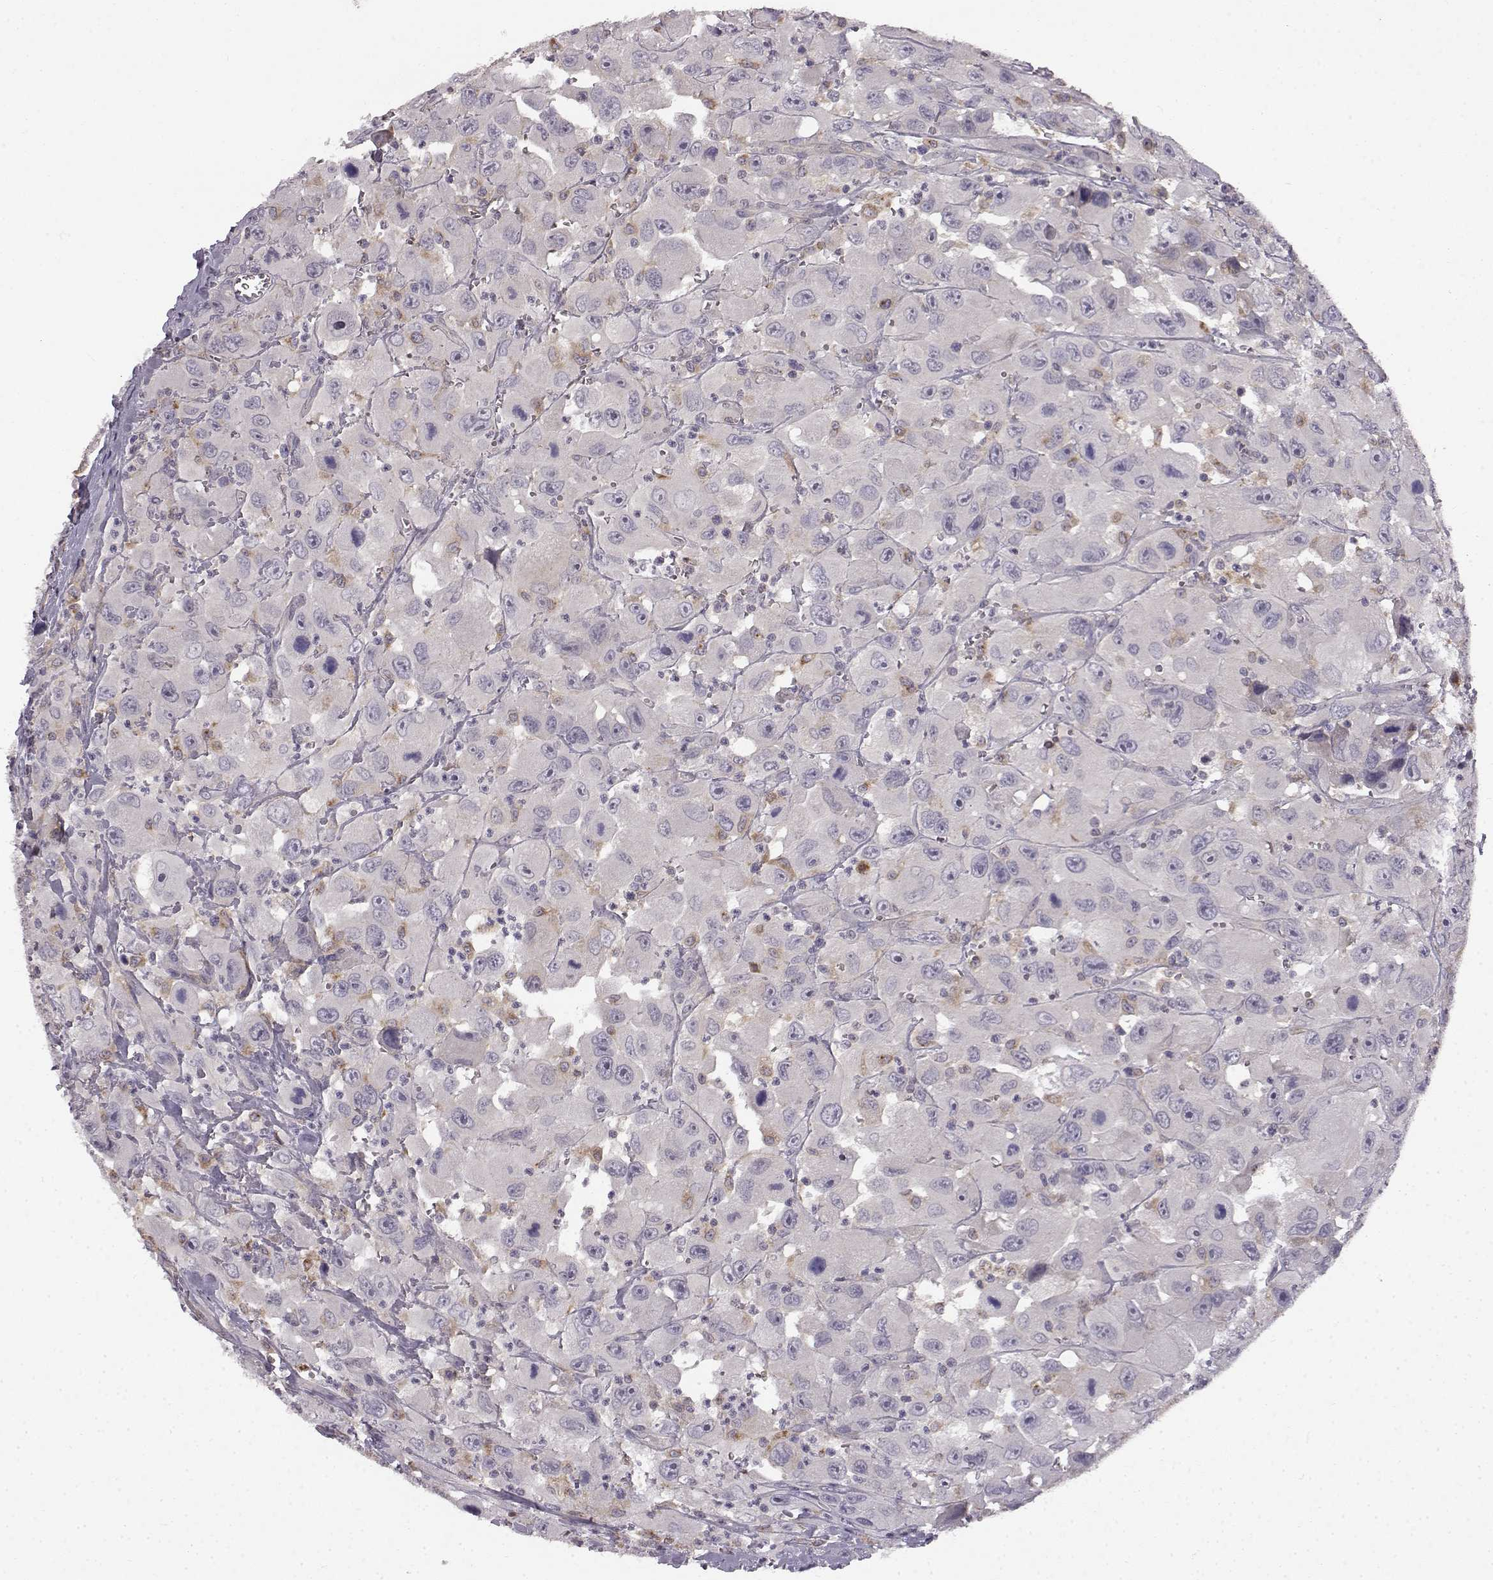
{"staining": {"intensity": "negative", "quantity": "none", "location": "none"}, "tissue": "head and neck cancer", "cell_type": "Tumor cells", "image_type": "cancer", "snomed": [{"axis": "morphology", "description": "Squamous cell carcinoma, NOS"}, {"axis": "morphology", "description": "Squamous cell carcinoma, metastatic, NOS"}, {"axis": "topography", "description": "Oral tissue"}, {"axis": "topography", "description": "Head-Neck"}], "caption": "Immunohistochemistry (IHC) histopathology image of neoplastic tissue: human head and neck cancer stained with DAB exhibits no significant protein expression in tumor cells.", "gene": "SPAG17", "patient": {"sex": "female", "age": 85}}